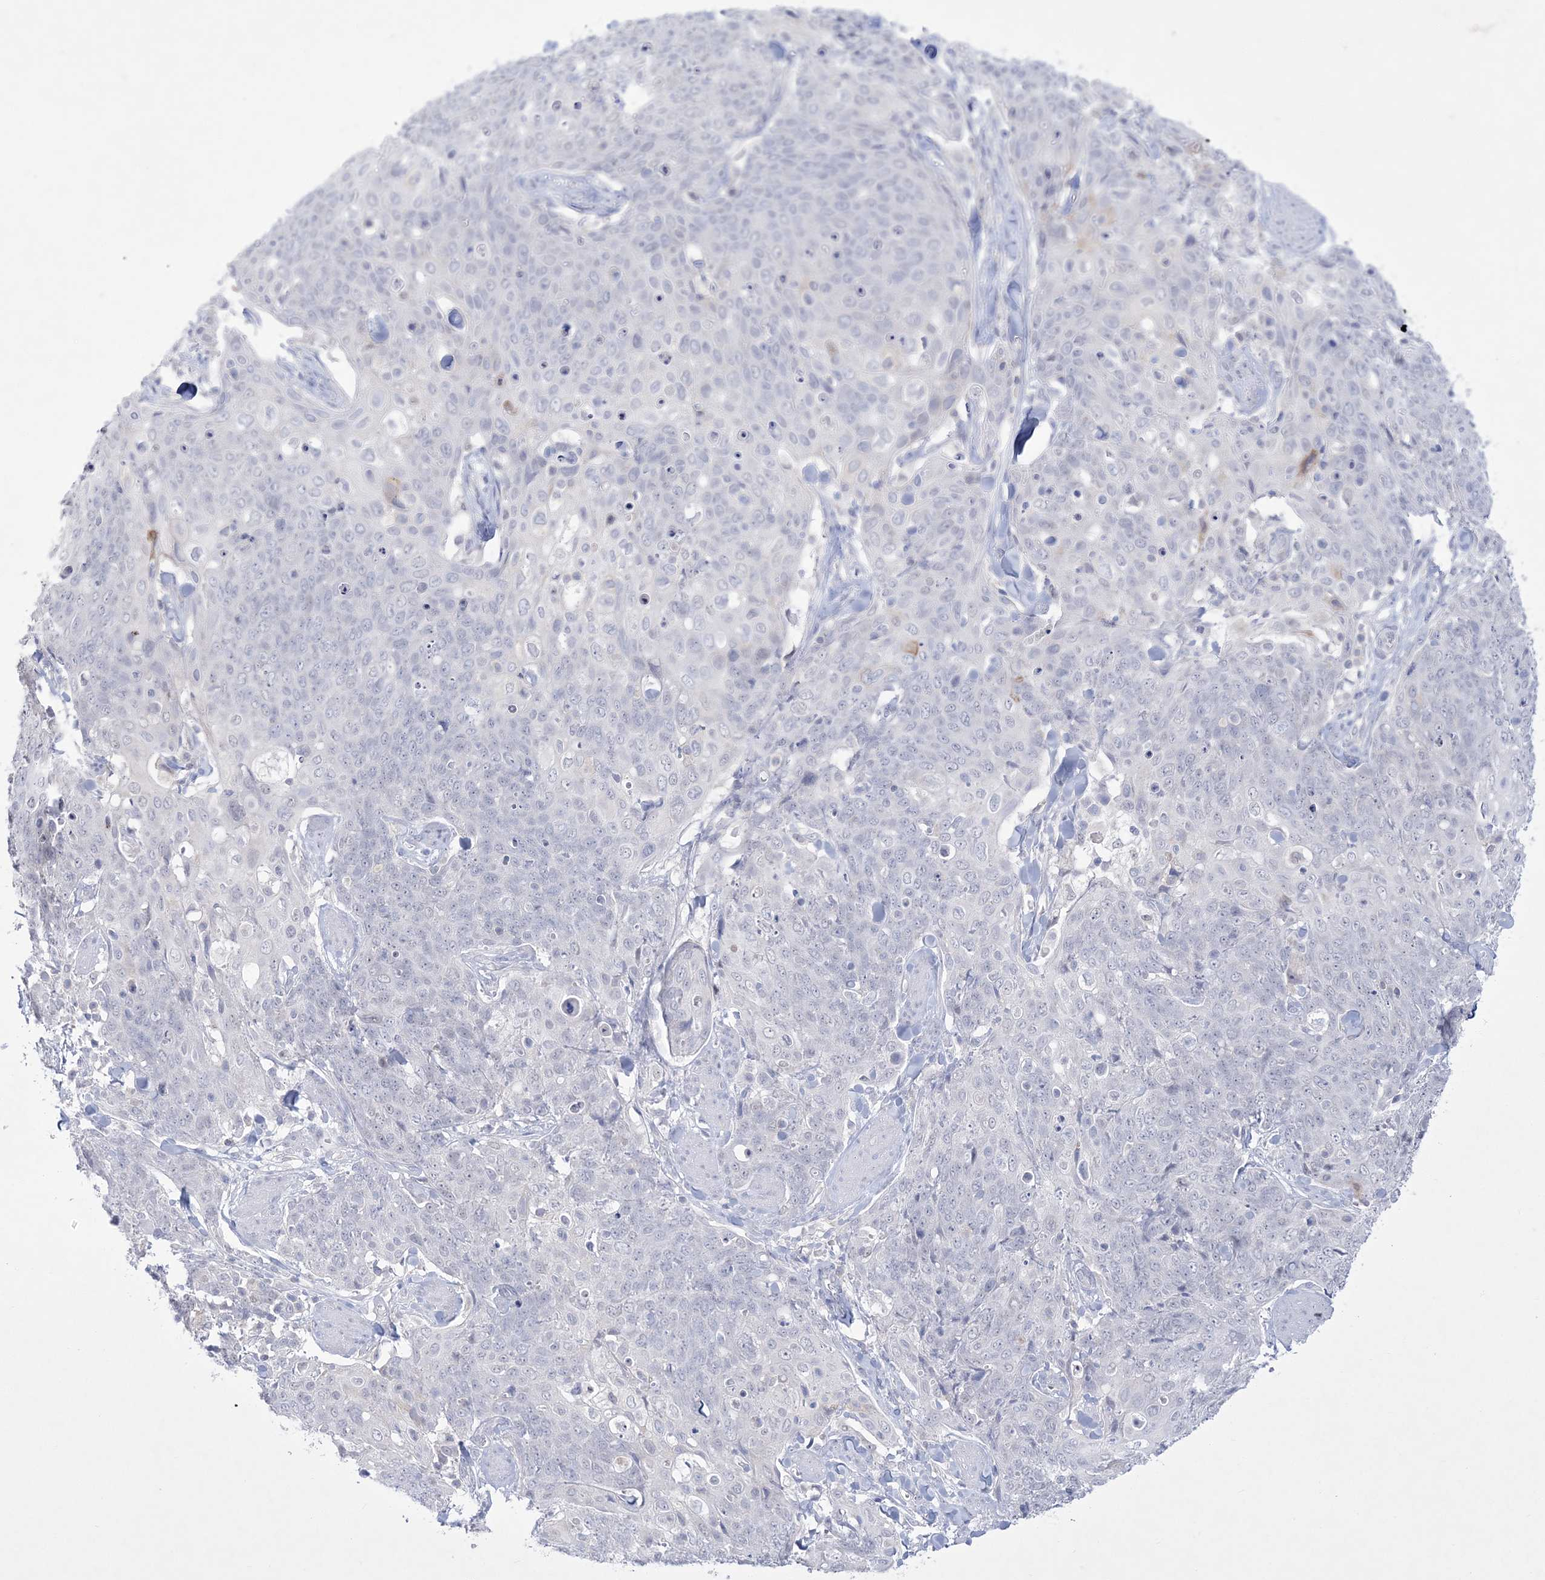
{"staining": {"intensity": "negative", "quantity": "none", "location": "none"}, "tissue": "skin cancer", "cell_type": "Tumor cells", "image_type": "cancer", "snomed": [{"axis": "morphology", "description": "Squamous cell carcinoma, NOS"}, {"axis": "topography", "description": "Skin"}, {"axis": "topography", "description": "Vulva"}], "caption": "DAB (3,3'-diaminobenzidine) immunohistochemical staining of skin cancer demonstrates no significant expression in tumor cells.", "gene": "WDR27", "patient": {"sex": "female", "age": 85}}